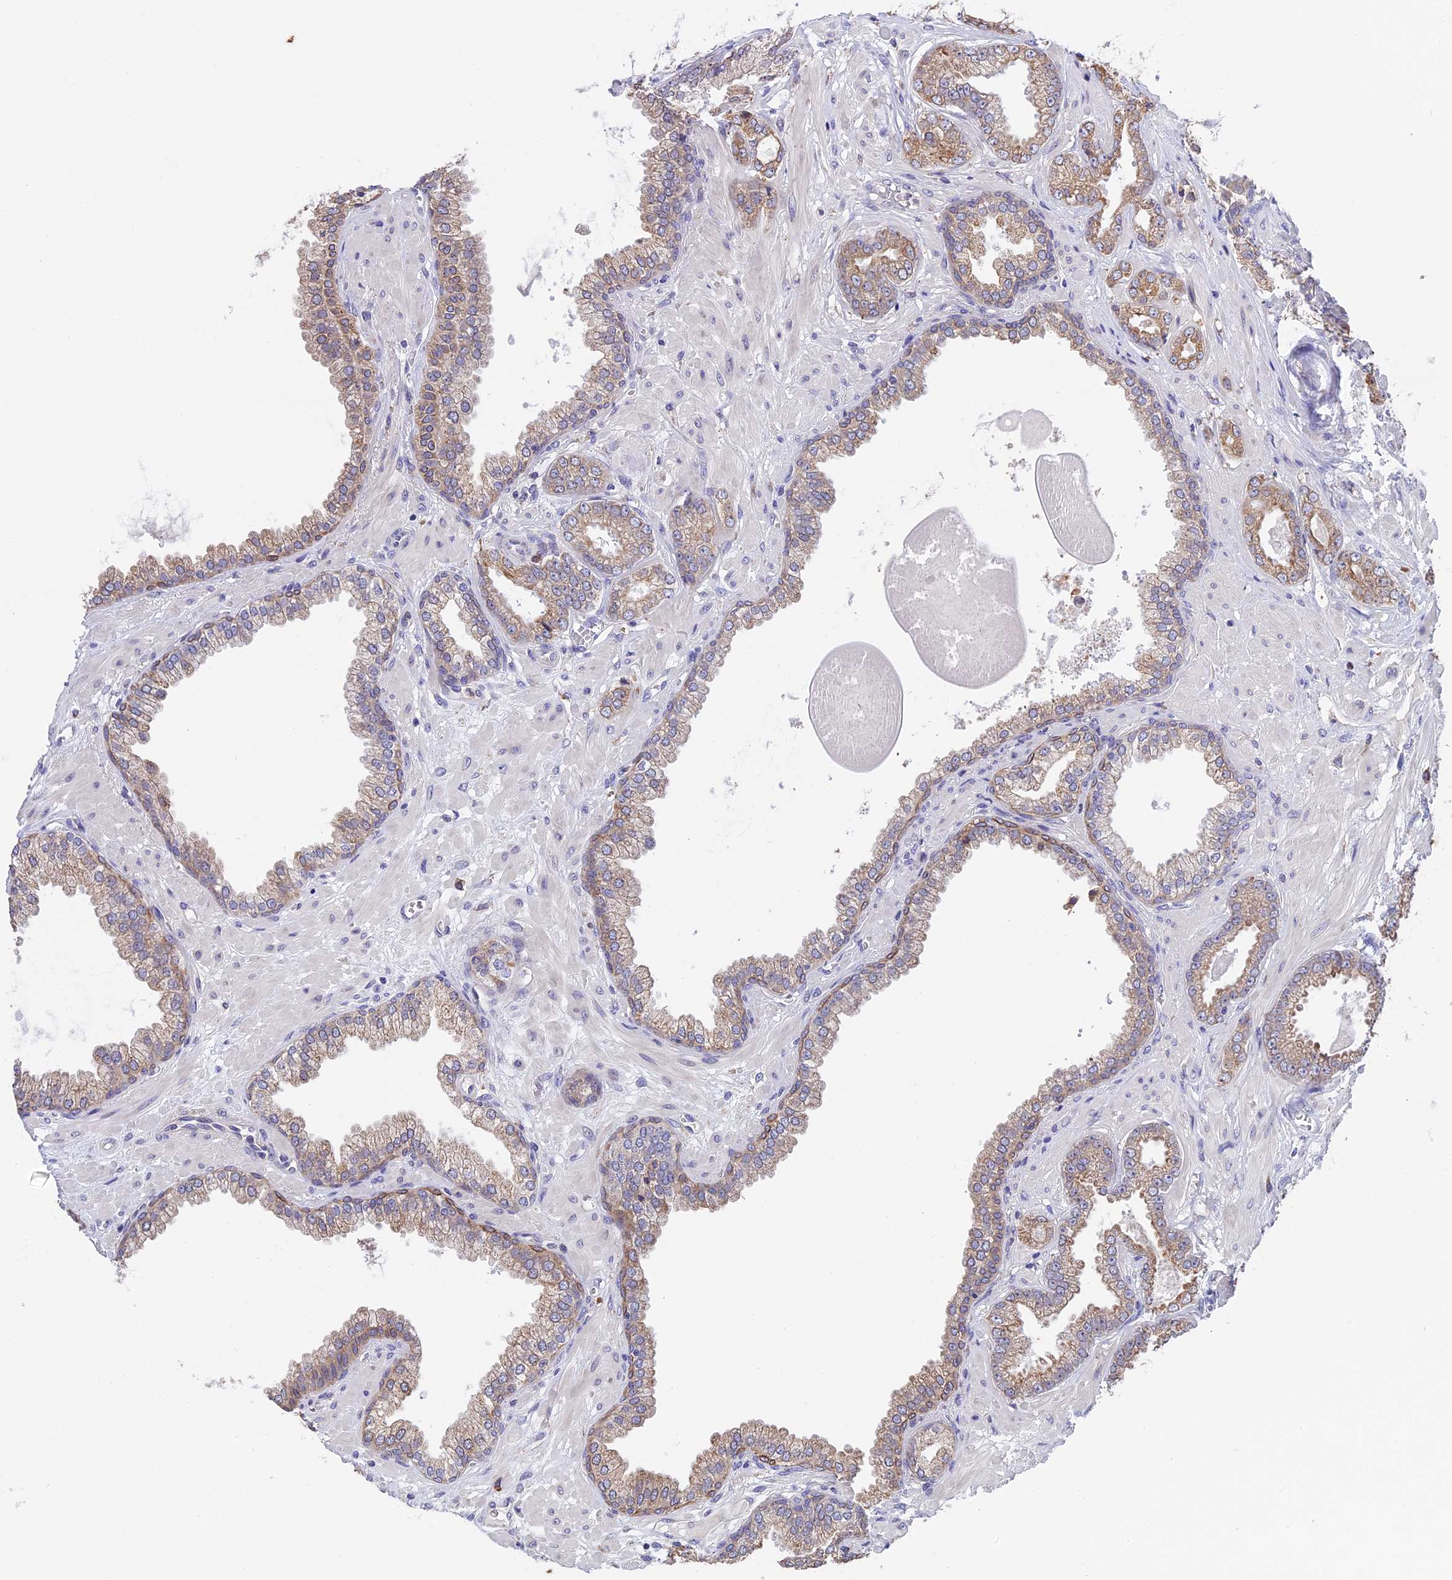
{"staining": {"intensity": "weak", "quantity": ">75%", "location": "cytoplasmic/membranous"}, "tissue": "prostate cancer", "cell_type": "Tumor cells", "image_type": "cancer", "snomed": [{"axis": "morphology", "description": "Adenocarcinoma, Low grade"}, {"axis": "topography", "description": "Prostate"}], "caption": "Prostate cancer stained with DAB immunohistochemistry (IHC) shows low levels of weak cytoplasmic/membranous expression in approximately >75% of tumor cells.", "gene": "DMRTA2", "patient": {"sex": "male", "age": 64}}